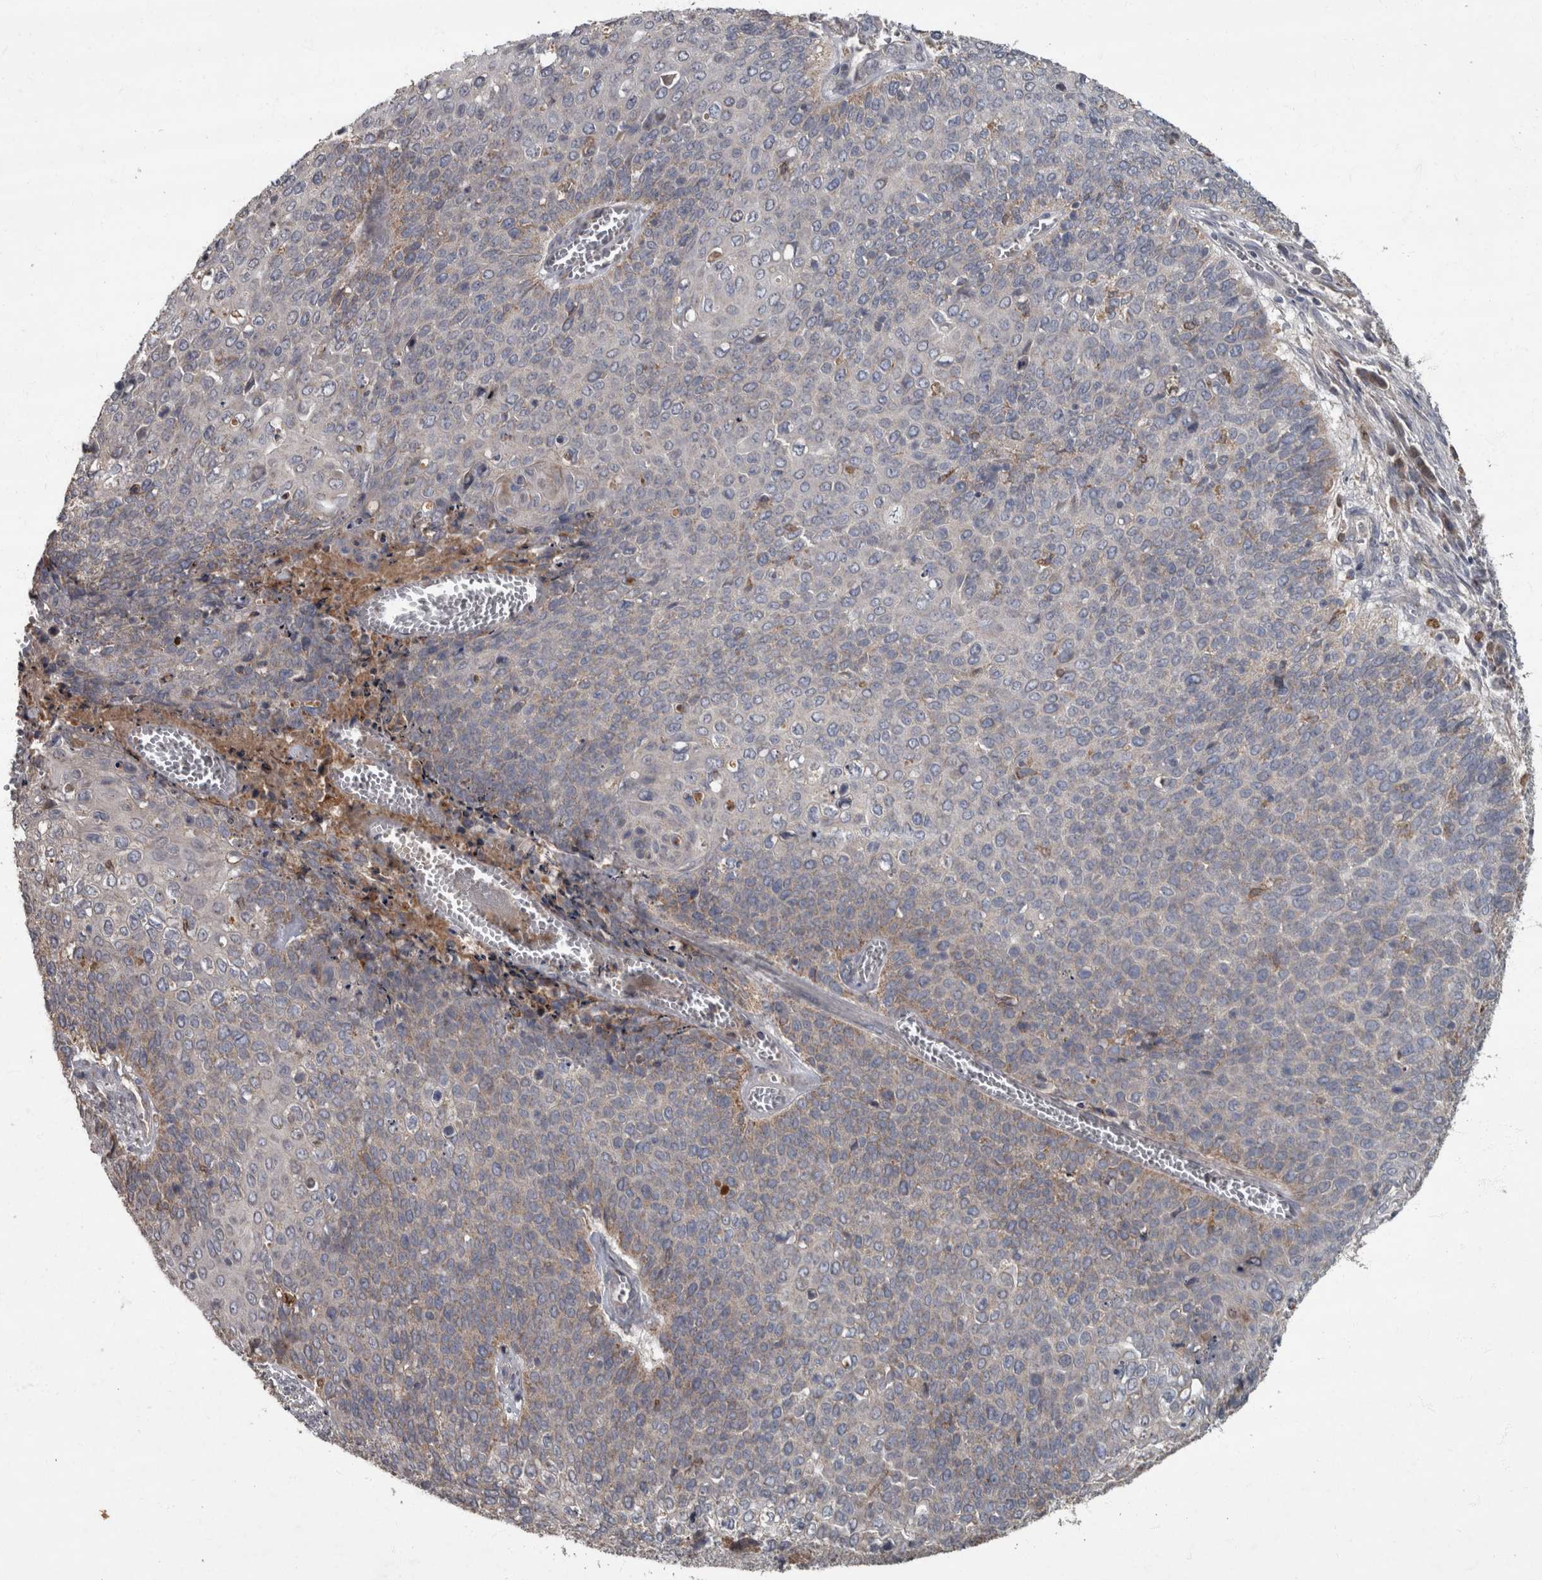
{"staining": {"intensity": "weak", "quantity": "<25%", "location": "cytoplasmic/membranous"}, "tissue": "cervical cancer", "cell_type": "Tumor cells", "image_type": "cancer", "snomed": [{"axis": "morphology", "description": "Squamous cell carcinoma, NOS"}, {"axis": "topography", "description": "Cervix"}], "caption": "Photomicrograph shows no protein staining in tumor cells of squamous cell carcinoma (cervical) tissue.", "gene": "PPP1R3C", "patient": {"sex": "female", "age": 39}}